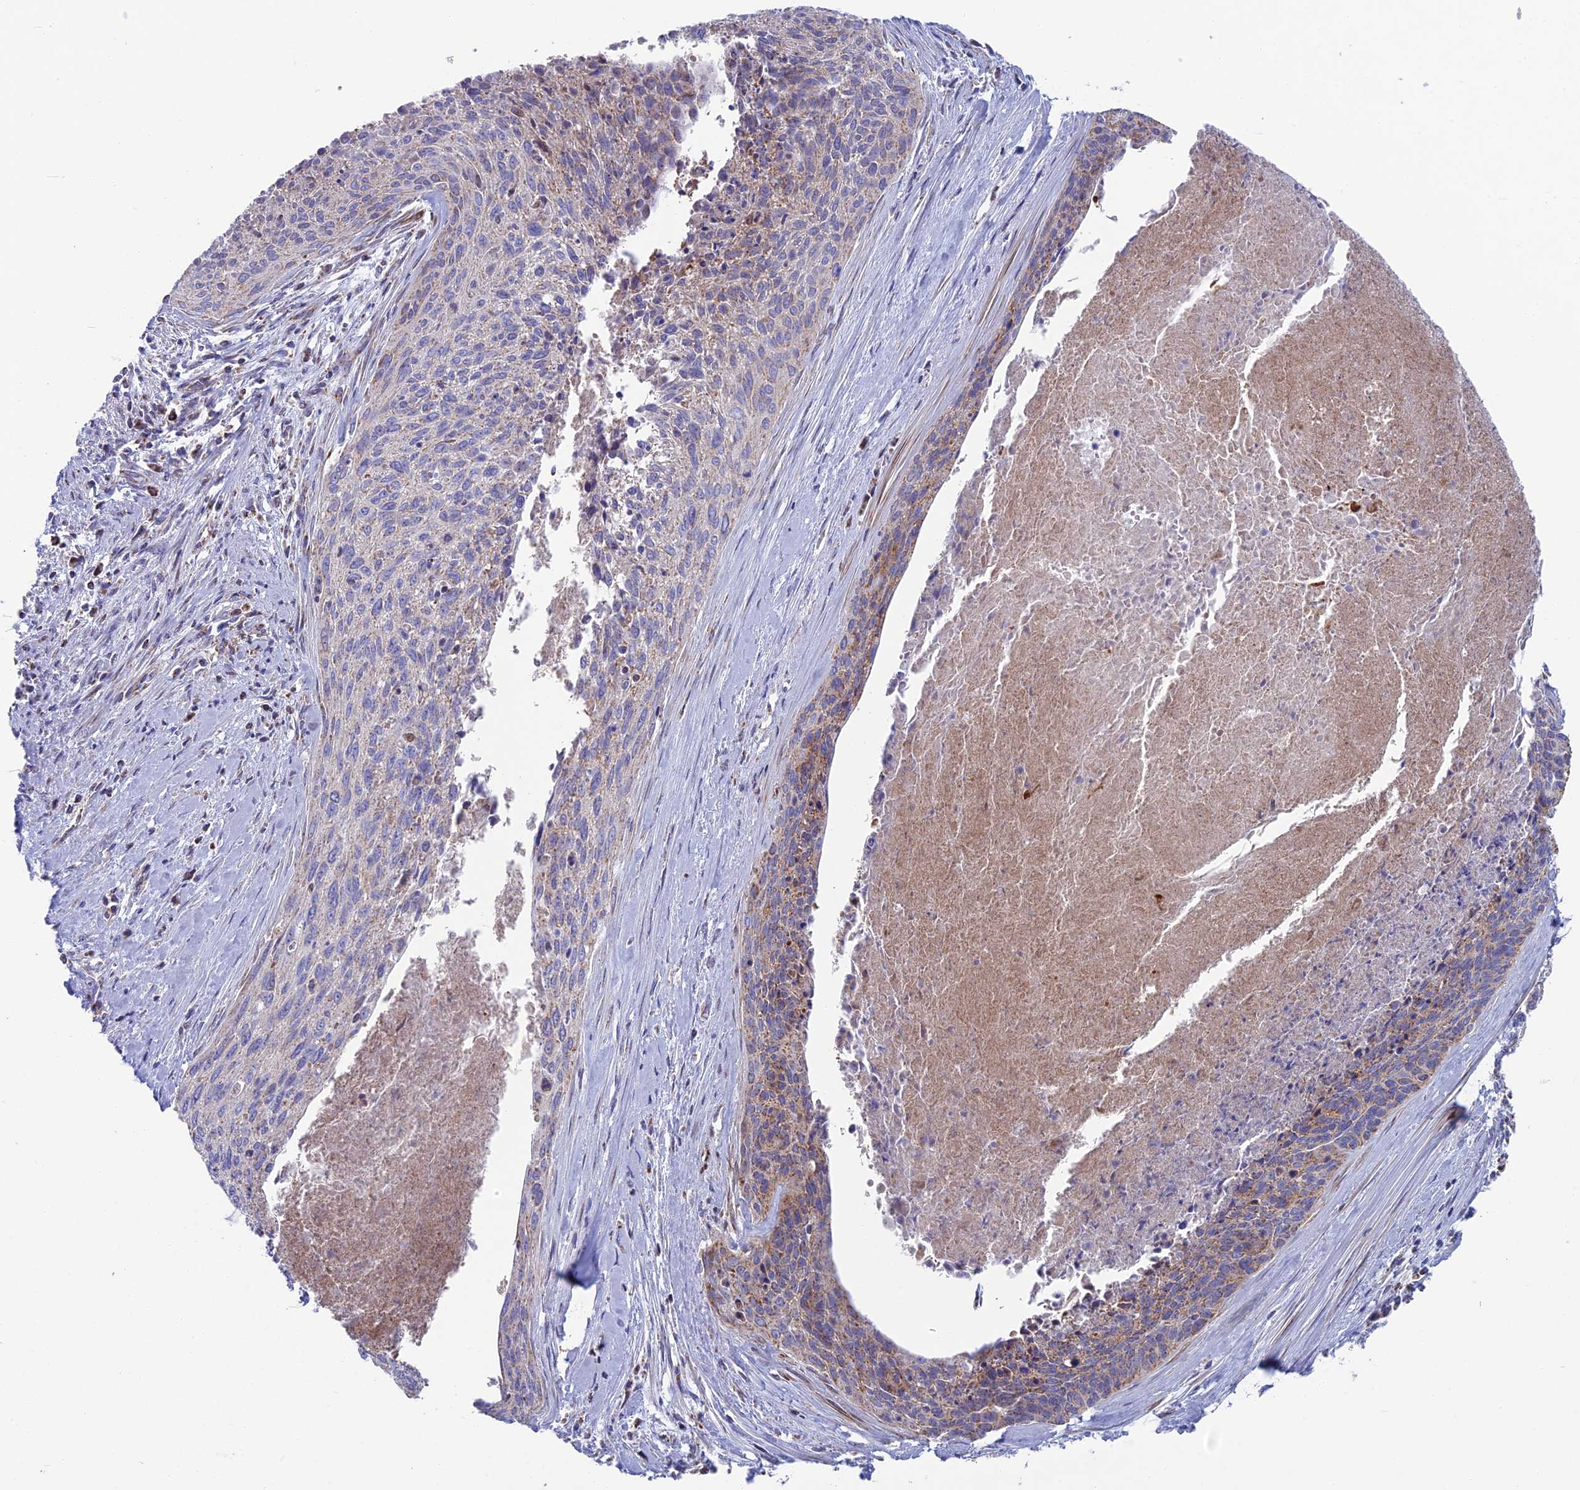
{"staining": {"intensity": "moderate", "quantity": "<25%", "location": "cytoplasmic/membranous"}, "tissue": "cervical cancer", "cell_type": "Tumor cells", "image_type": "cancer", "snomed": [{"axis": "morphology", "description": "Squamous cell carcinoma, NOS"}, {"axis": "topography", "description": "Cervix"}], "caption": "Cervical cancer (squamous cell carcinoma) stained with a protein marker displays moderate staining in tumor cells.", "gene": "CS", "patient": {"sex": "female", "age": 55}}